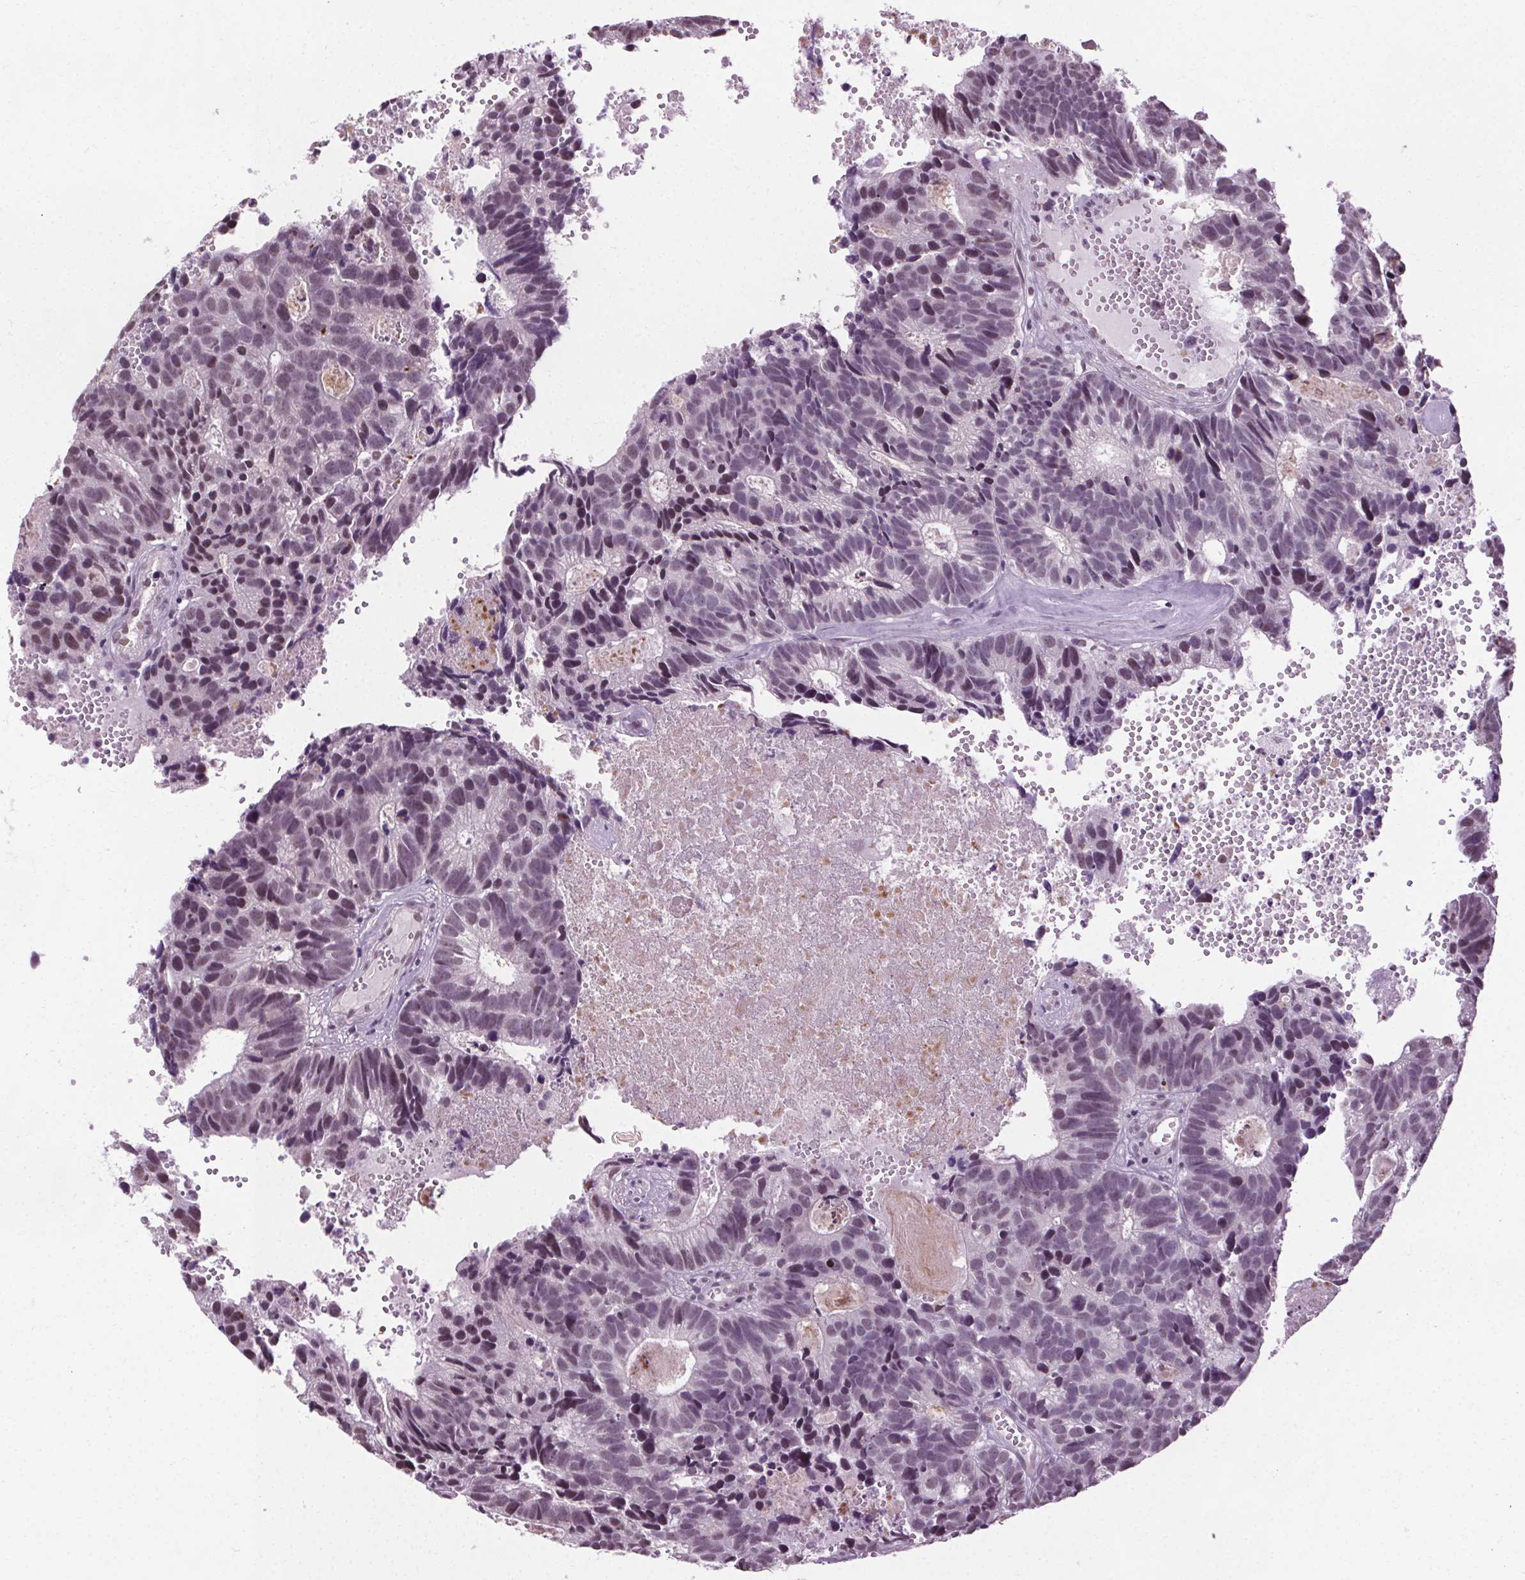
{"staining": {"intensity": "negative", "quantity": "none", "location": "none"}, "tissue": "head and neck cancer", "cell_type": "Tumor cells", "image_type": "cancer", "snomed": [{"axis": "morphology", "description": "Adenocarcinoma, NOS"}, {"axis": "topography", "description": "Head-Neck"}], "caption": "Immunohistochemistry image of head and neck adenocarcinoma stained for a protein (brown), which shows no staining in tumor cells.", "gene": "CEBPA", "patient": {"sex": "male", "age": 62}}